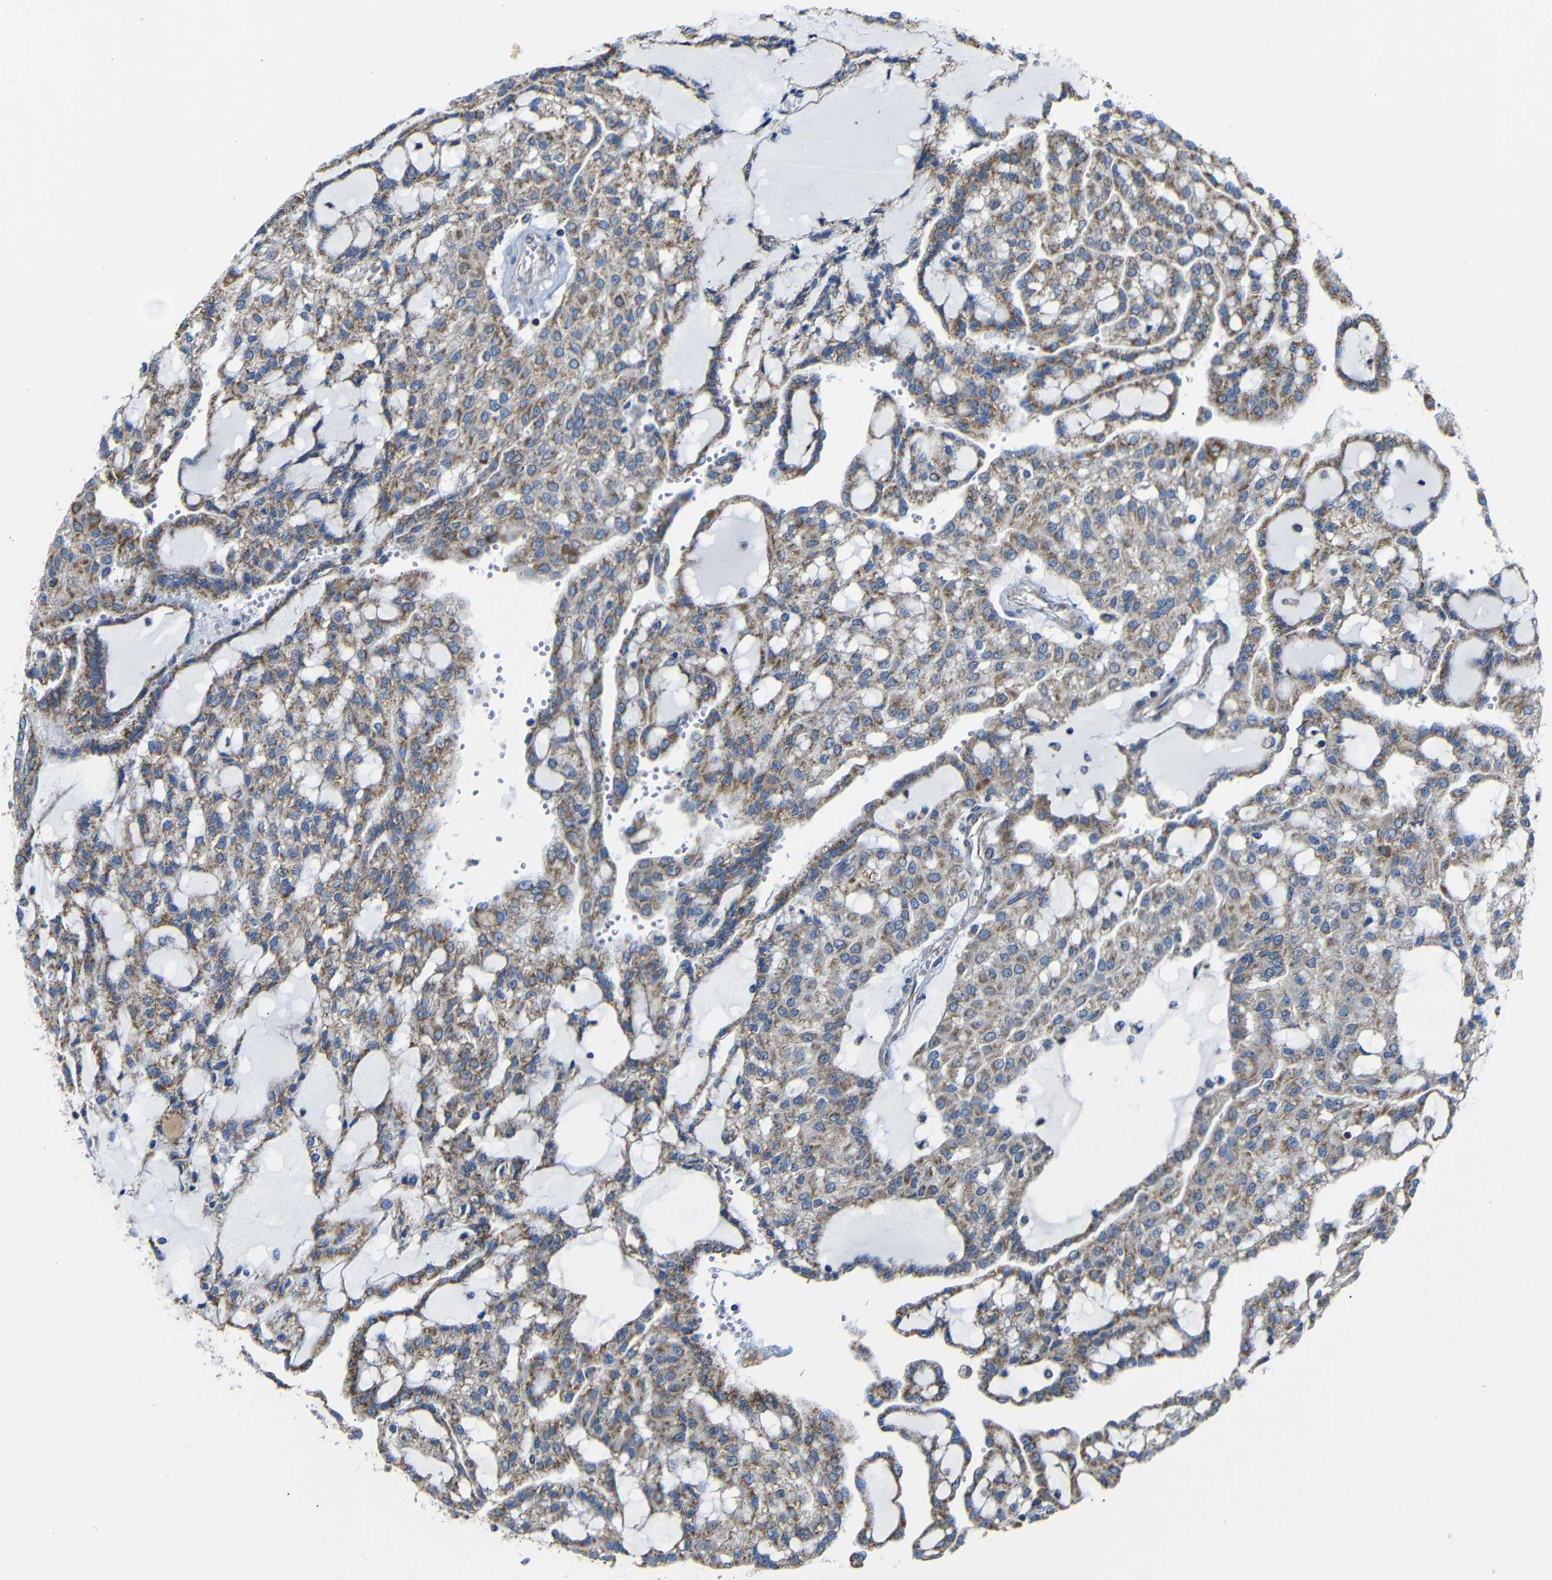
{"staining": {"intensity": "moderate", "quantity": ">75%", "location": "cytoplasmic/membranous"}, "tissue": "renal cancer", "cell_type": "Tumor cells", "image_type": "cancer", "snomed": [{"axis": "morphology", "description": "Adenocarcinoma, NOS"}, {"axis": "topography", "description": "Kidney"}], "caption": "Immunohistochemistry (DAB (3,3'-diaminobenzidine)) staining of human adenocarcinoma (renal) shows moderate cytoplasmic/membranous protein positivity in about >75% of tumor cells.", "gene": "FAM171B", "patient": {"sex": "male", "age": 63}}